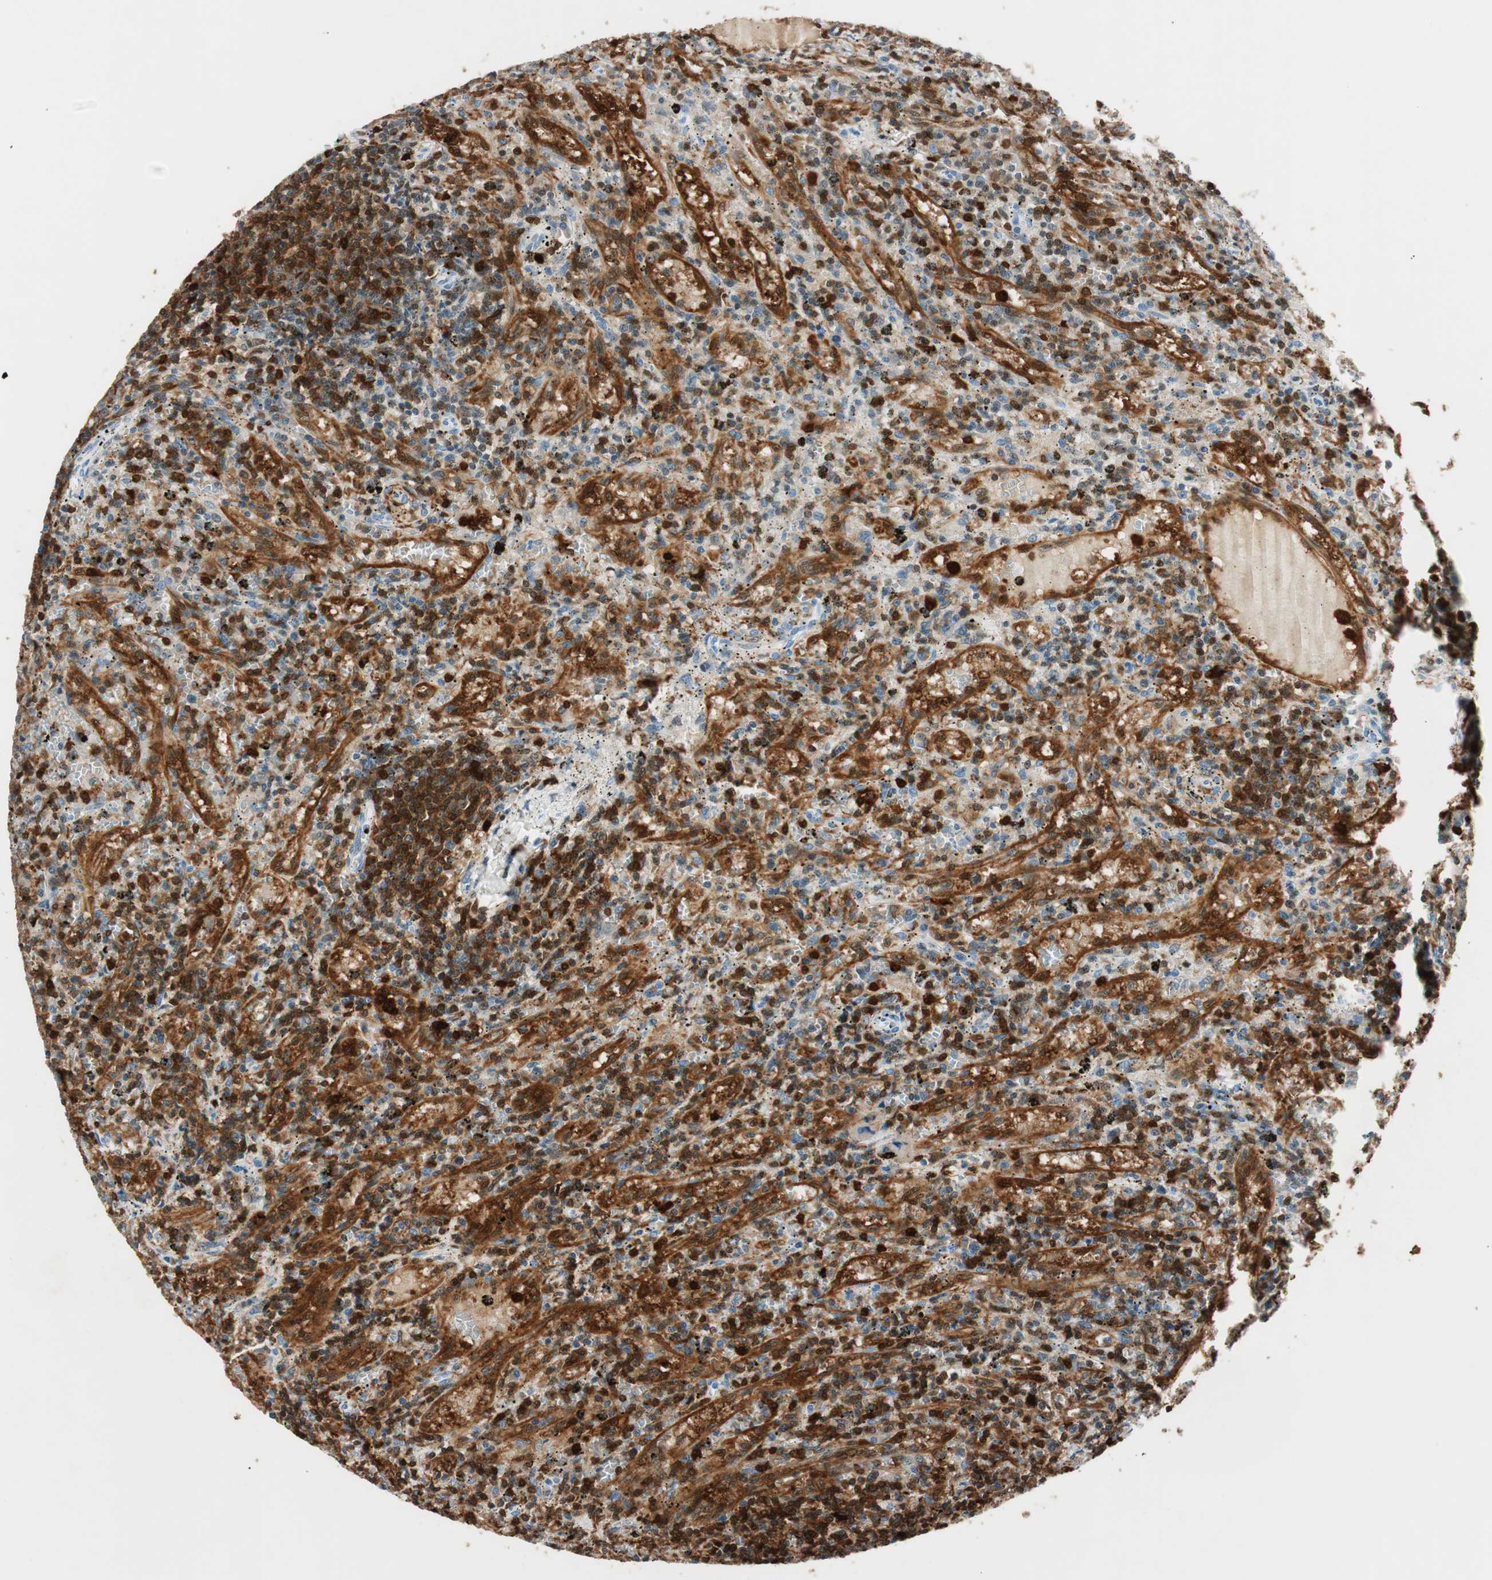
{"staining": {"intensity": "strong", "quantity": ">75%", "location": "cytoplasmic/membranous,nuclear"}, "tissue": "lymphoma", "cell_type": "Tumor cells", "image_type": "cancer", "snomed": [{"axis": "morphology", "description": "Malignant lymphoma, non-Hodgkin's type, Low grade"}, {"axis": "topography", "description": "Spleen"}], "caption": "IHC of lymphoma displays high levels of strong cytoplasmic/membranous and nuclear positivity in approximately >75% of tumor cells.", "gene": "COTL1", "patient": {"sex": "male", "age": 76}}